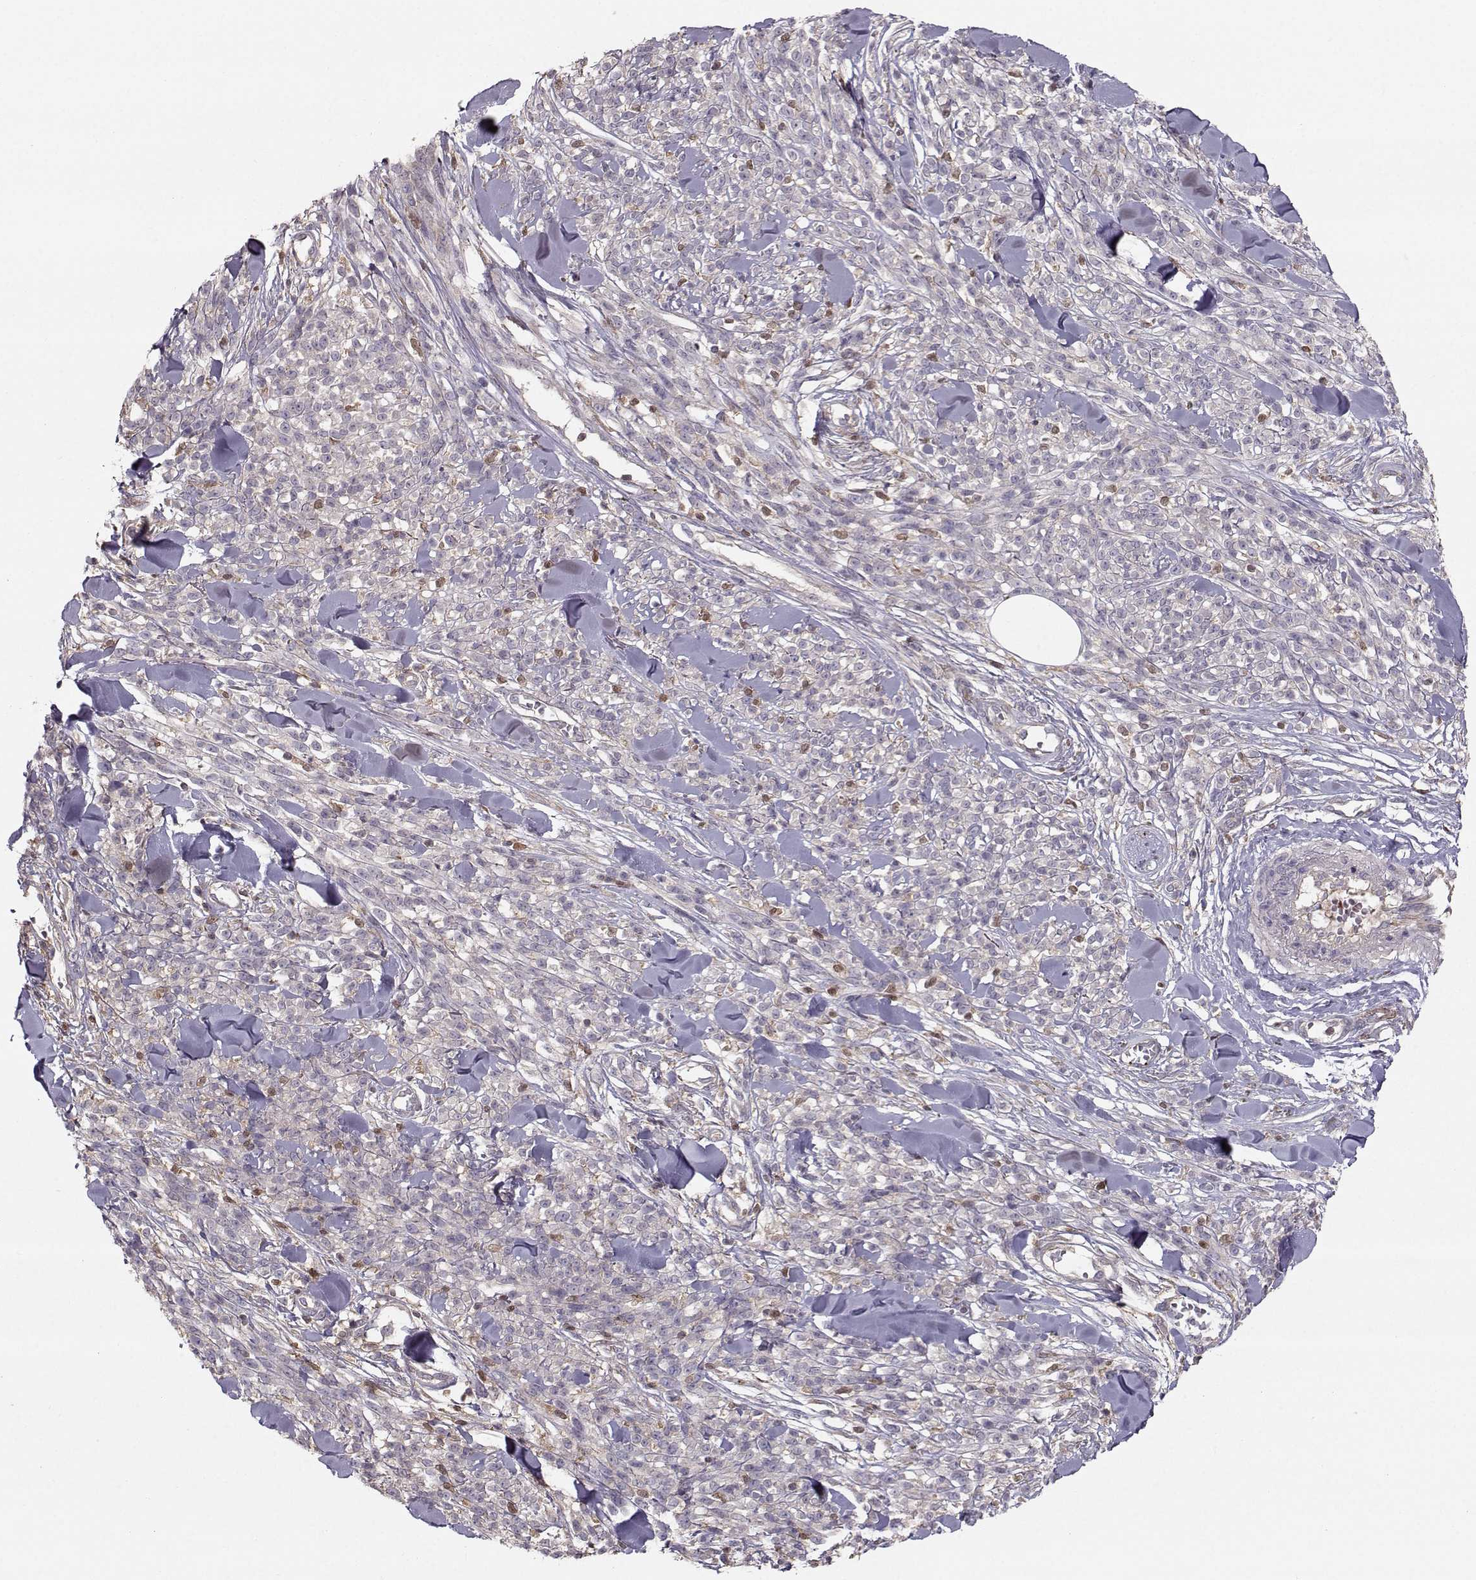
{"staining": {"intensity": "negative", "quantity": "none", "location": "none"}, "tissue": "melanoma", "cell_type": "Tumor cells", "image_type": "cancer", "snomed": [{"axis": "morphology", "description": "Malignant melanoma, NOS"}, {"axis": "topography", "description": "Skin"}, {"axis": "topography", "description": "Skin of trunk"}], "caption": "High power microscopy image of an immunohistochemistry (IHC) histopathology image of melanoma, revealing no significant staining in tumor cells.", "gene": "ASB16", "patient": {"sex": "male", "age": 74}}